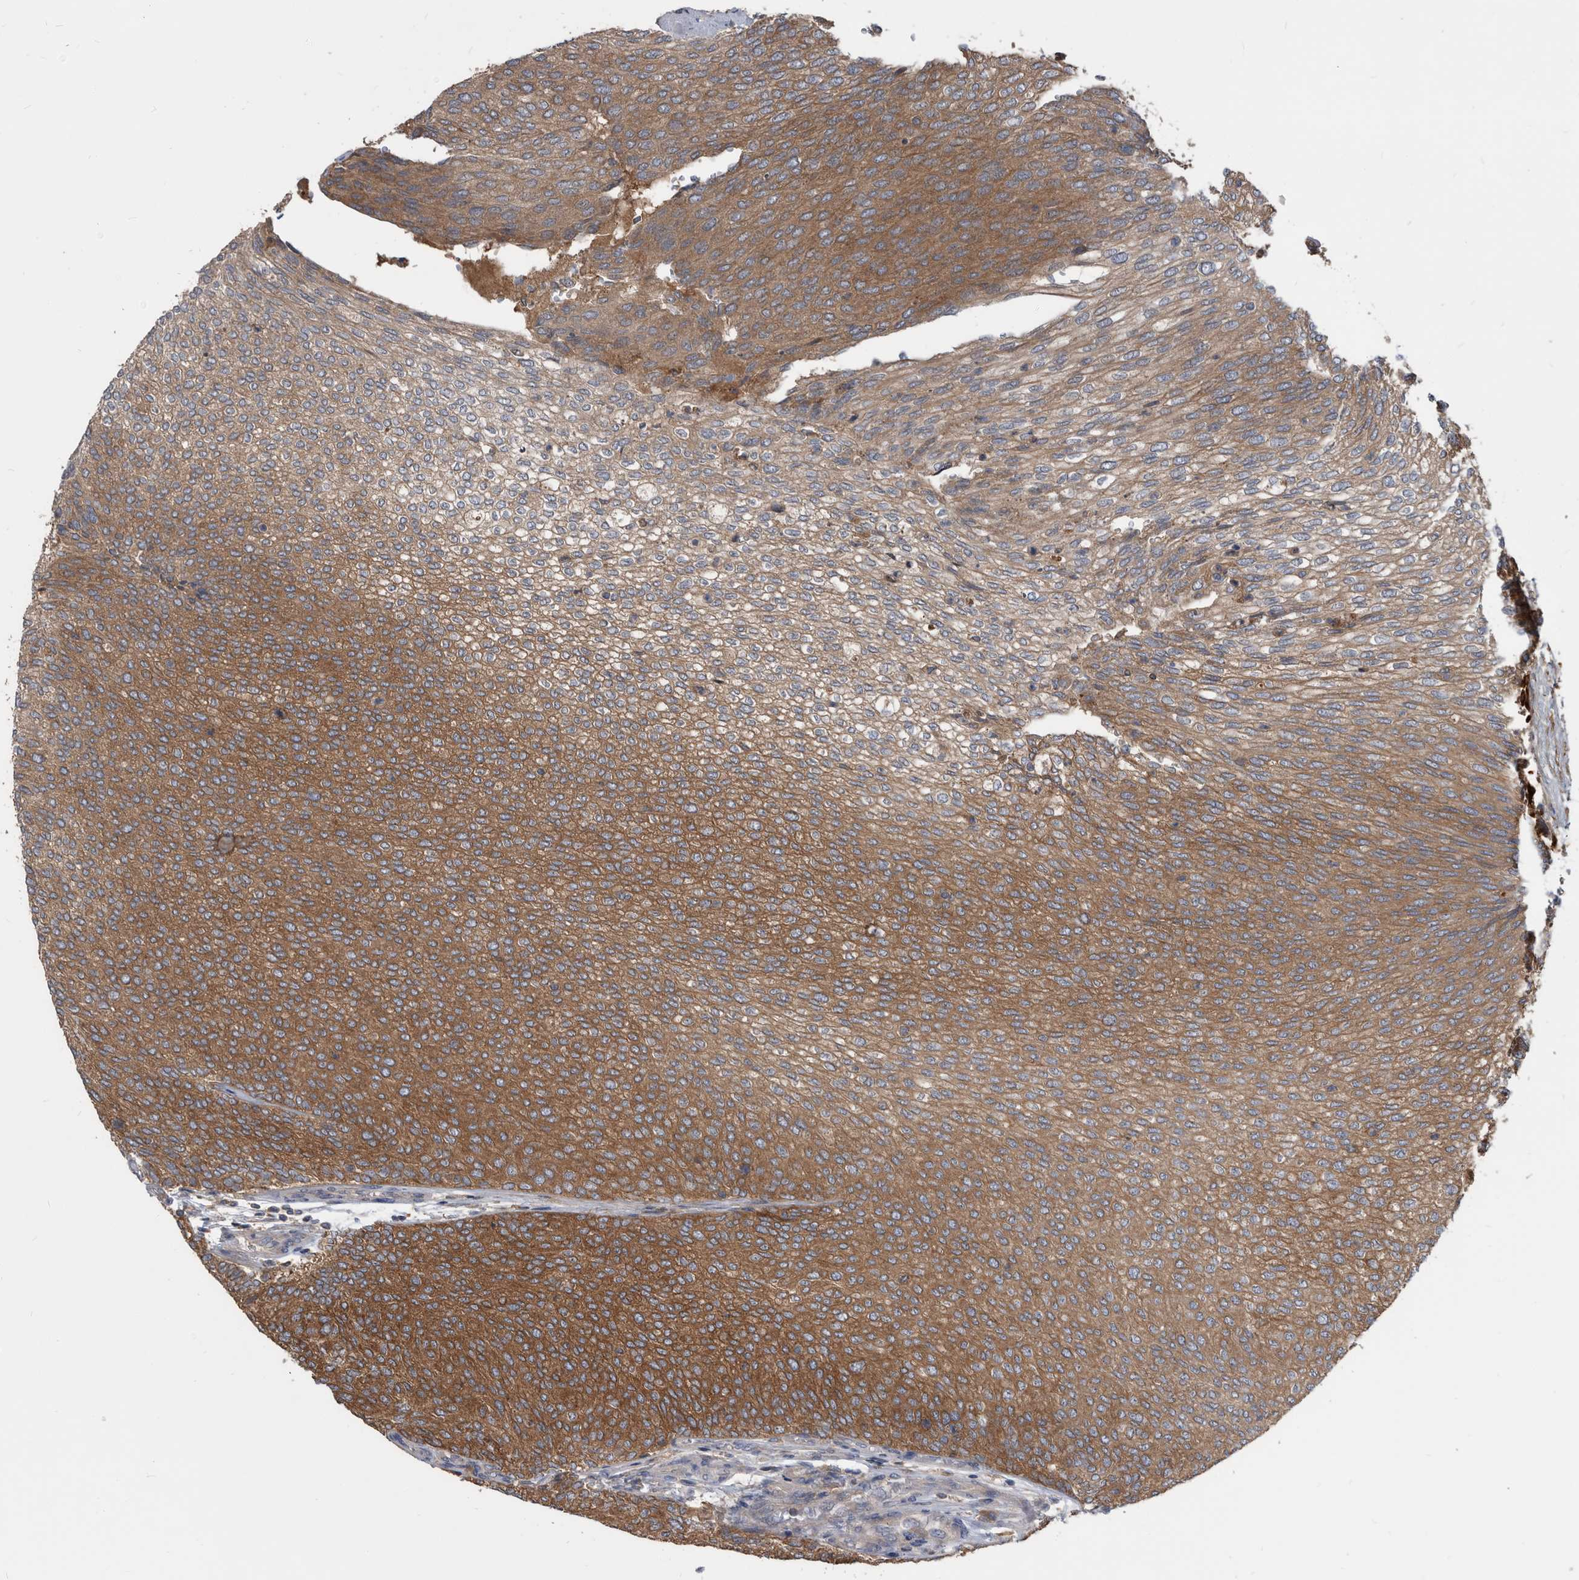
{"staining": {"intensity": "moderate", "quantity": ">75%", "location": "cytoplasmic/membranous"}, "tissue": "urothelial cancer", "cell_type": "Tumor cells", "image_type": "cancer", "snomed": [{"axis": "morphology", "description": "Urothelial carcinoma, Low grade"}, {"axis": "topography", "description": "Urinary bladder"}], "caption": "The histopathology image reveals a brown stain indicating the presence of a protein in the cytoplasmic/membranous of tumor cells in urothelial cancer.", "gene": "APEH", "patient": {"sex": "female", "age": 79}}